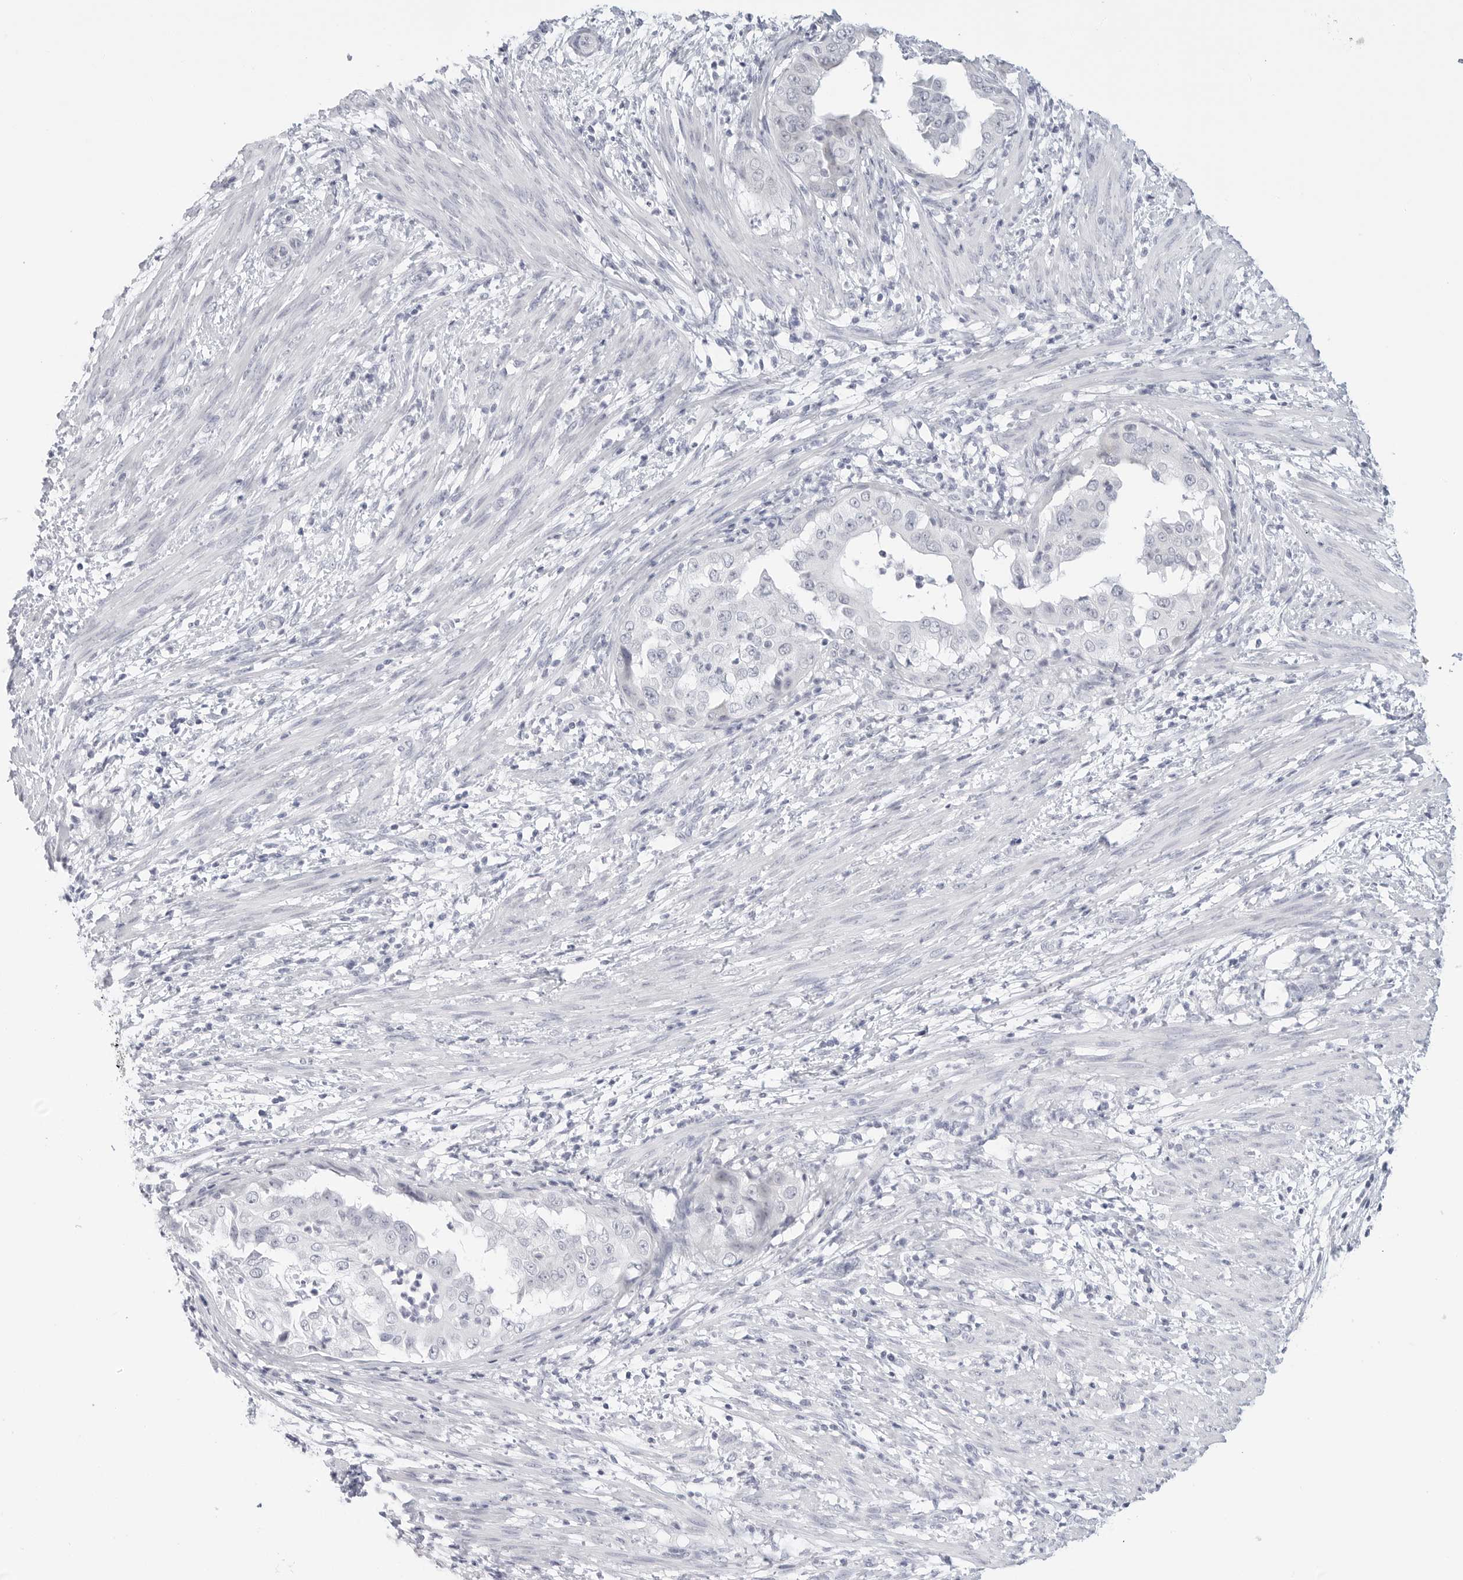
{"staining": {"intensity": "negative", "quantity": "none", "location": "none"}, "tissue": "endometrial cancer", "cell_type": "Tumor cells", "image_type": "cancer", "snomed": [{"axis": "morphology", "description": "Adenocarcinoma, NOS"}, {"axis": "topography", "description": "Endometrium"}], "caption": "A high-resolution photomicrograph shows IHC staining of adenocarcinoma (endometrial), which demonstrates no significant positivity in tumor cells. The staining is performed using DAB brown chromogen with nuclei counter-stained in using hematoxylin.", "gene": "HMGCS2", "patient": {"sex": "female", "age": 85}}